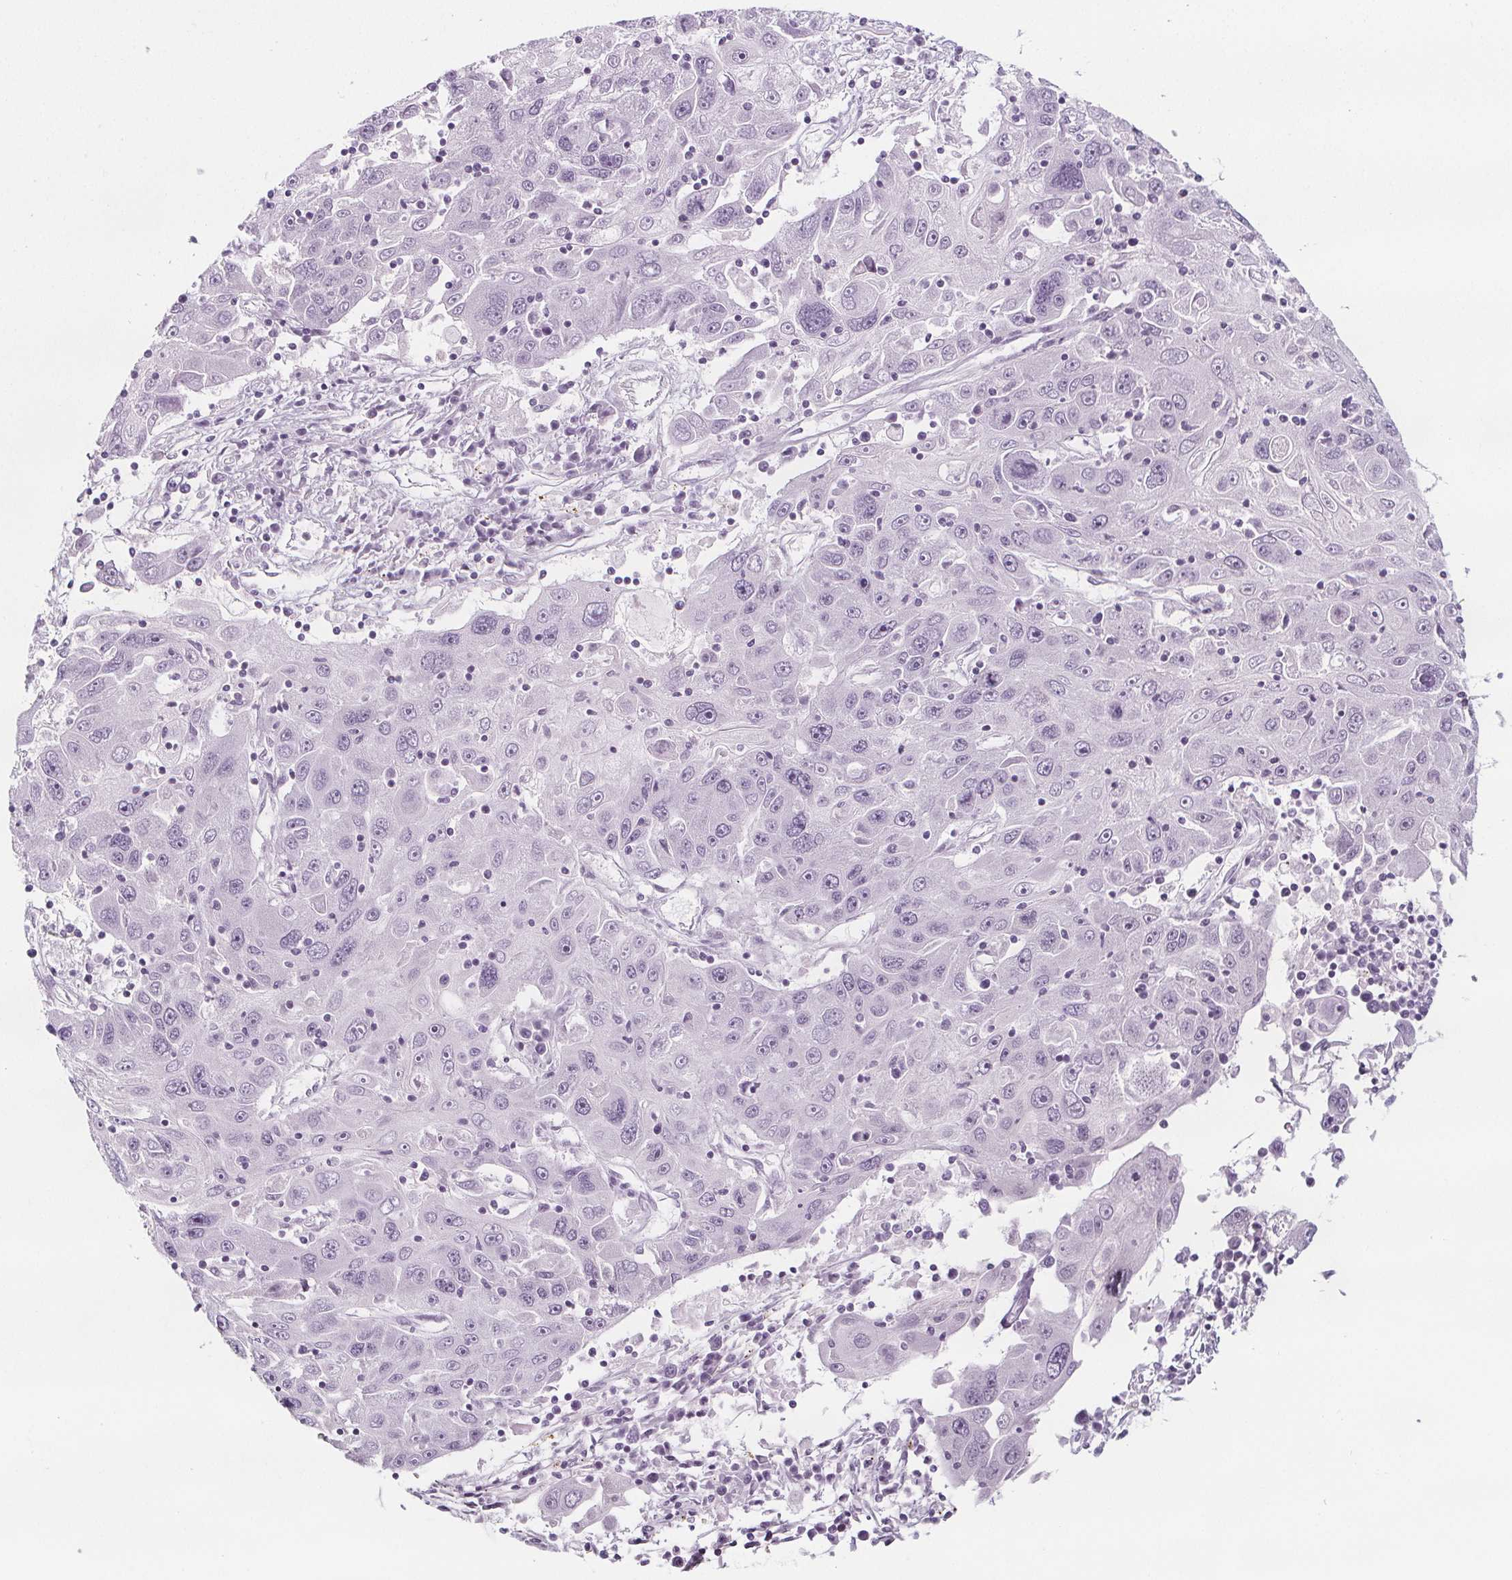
{"staining": {"intensity": "negative", "quantity": "none", "location": "none"}, "tissue": "stomach cancer", "cell_type": "Tumor cells", "image_type": "cancer", "snomed": [{"axis": "morphology", "description": "Adenocarcinoma, NOS"}, {"axis": "topography", "description": "Stomach"}], "caption": "Human stomach adenocarcinoma stained for a protein using immunohistochemistry (IHC) exhibits no expression in tumor cells.", "gene": "IL17C", "patient": {"sex": "male", "age": 56}}